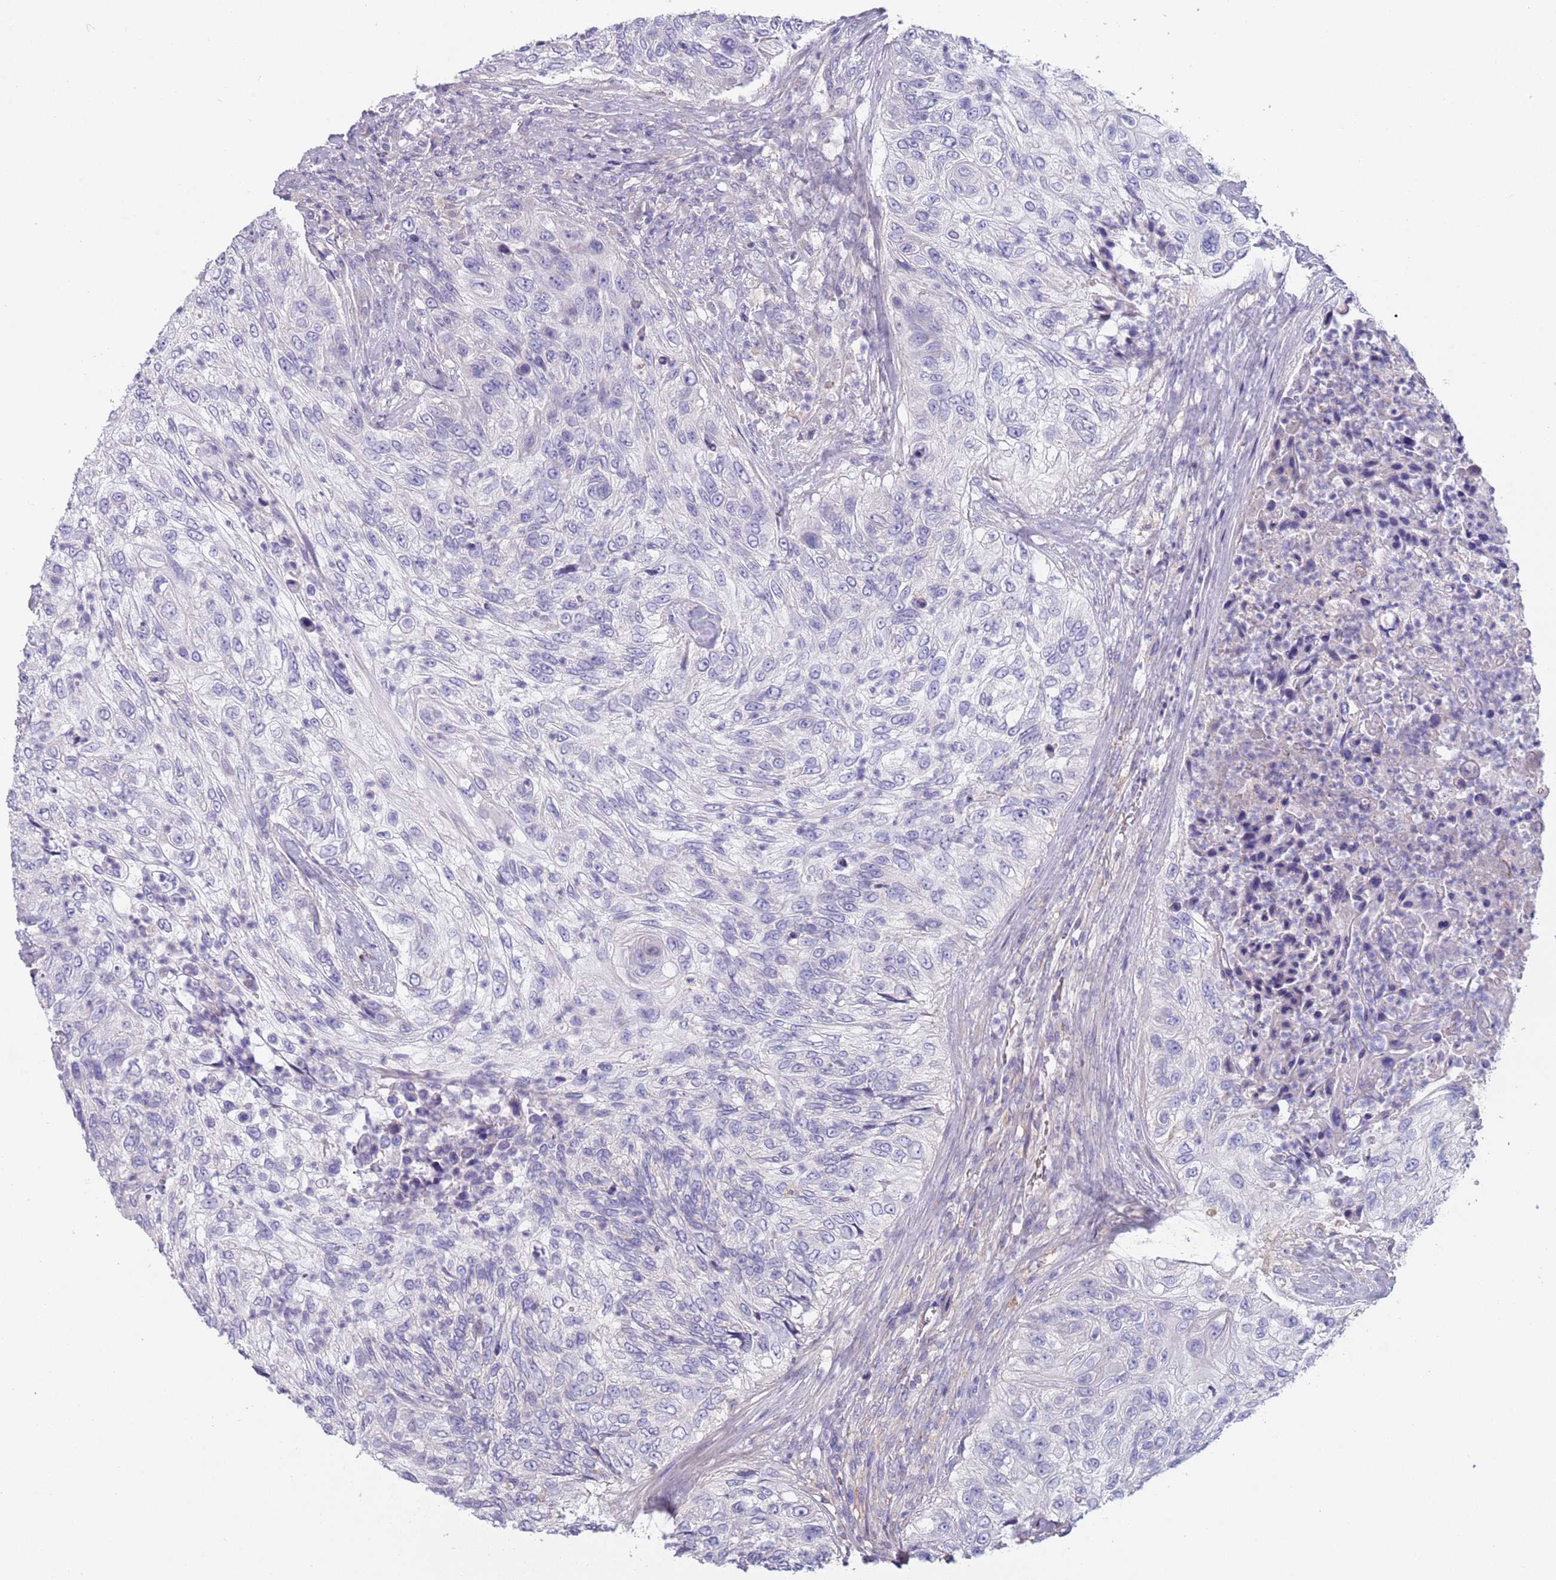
{"staining": {"intensity": "negative", "quantity": "none", "location": "none"}, "tissue": "urothelial cancer", "cell_type": "Tumor cells", "image_type": "cancer", "snomed": [{"axis": "morphology", "description": "Urothelial carcinoma, High grade"}, {"axis": "topography", "description": "Urinary bladder"}], "caption": "Tumor cells are negative for brown protein staining in high-grade urothelial carcinoma.", "gene": "MAN1C1", "patient": {"sex": "female", "age": 60}}